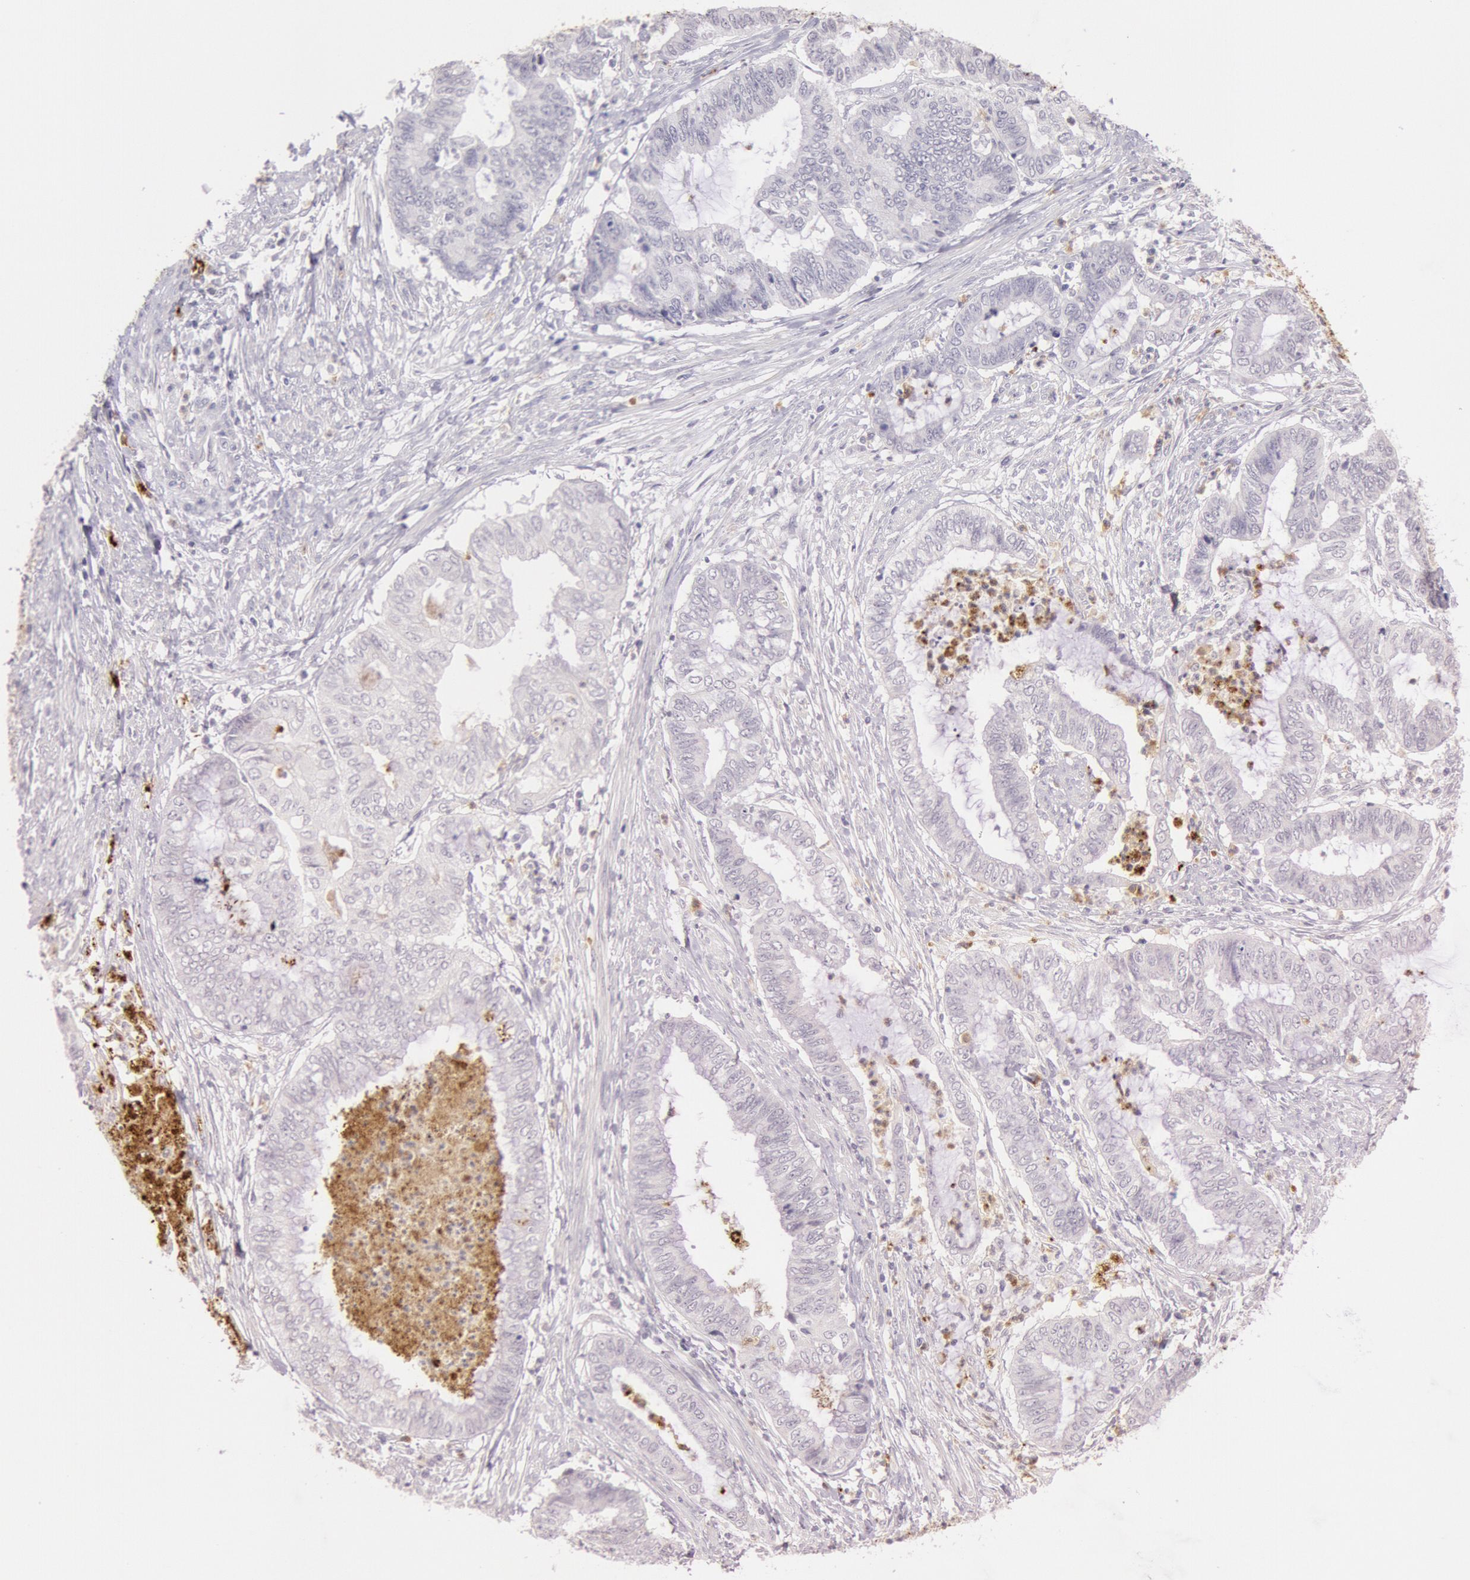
{"staining": {"intensity": "negative", "quantity": "none", "location": "none"}, "tissue": "endometrial cancer", "cell_type": "Tumor cells", "image_type": "cancer", "snomed": [{"axis": "morphology", "description": "Necrosis, NOS"}, {"axis": "morphology", "description": "Adenocarcinoma, NOS"}, {"axis": "topography", "description": "Endometrium"}], "caption": "Immunohistochemical staining of human endometrial cancer demonstrates no significant expression in tumor cells.", "gene": "KDM6A", "patient": {"sex": "female", "age": 79}}